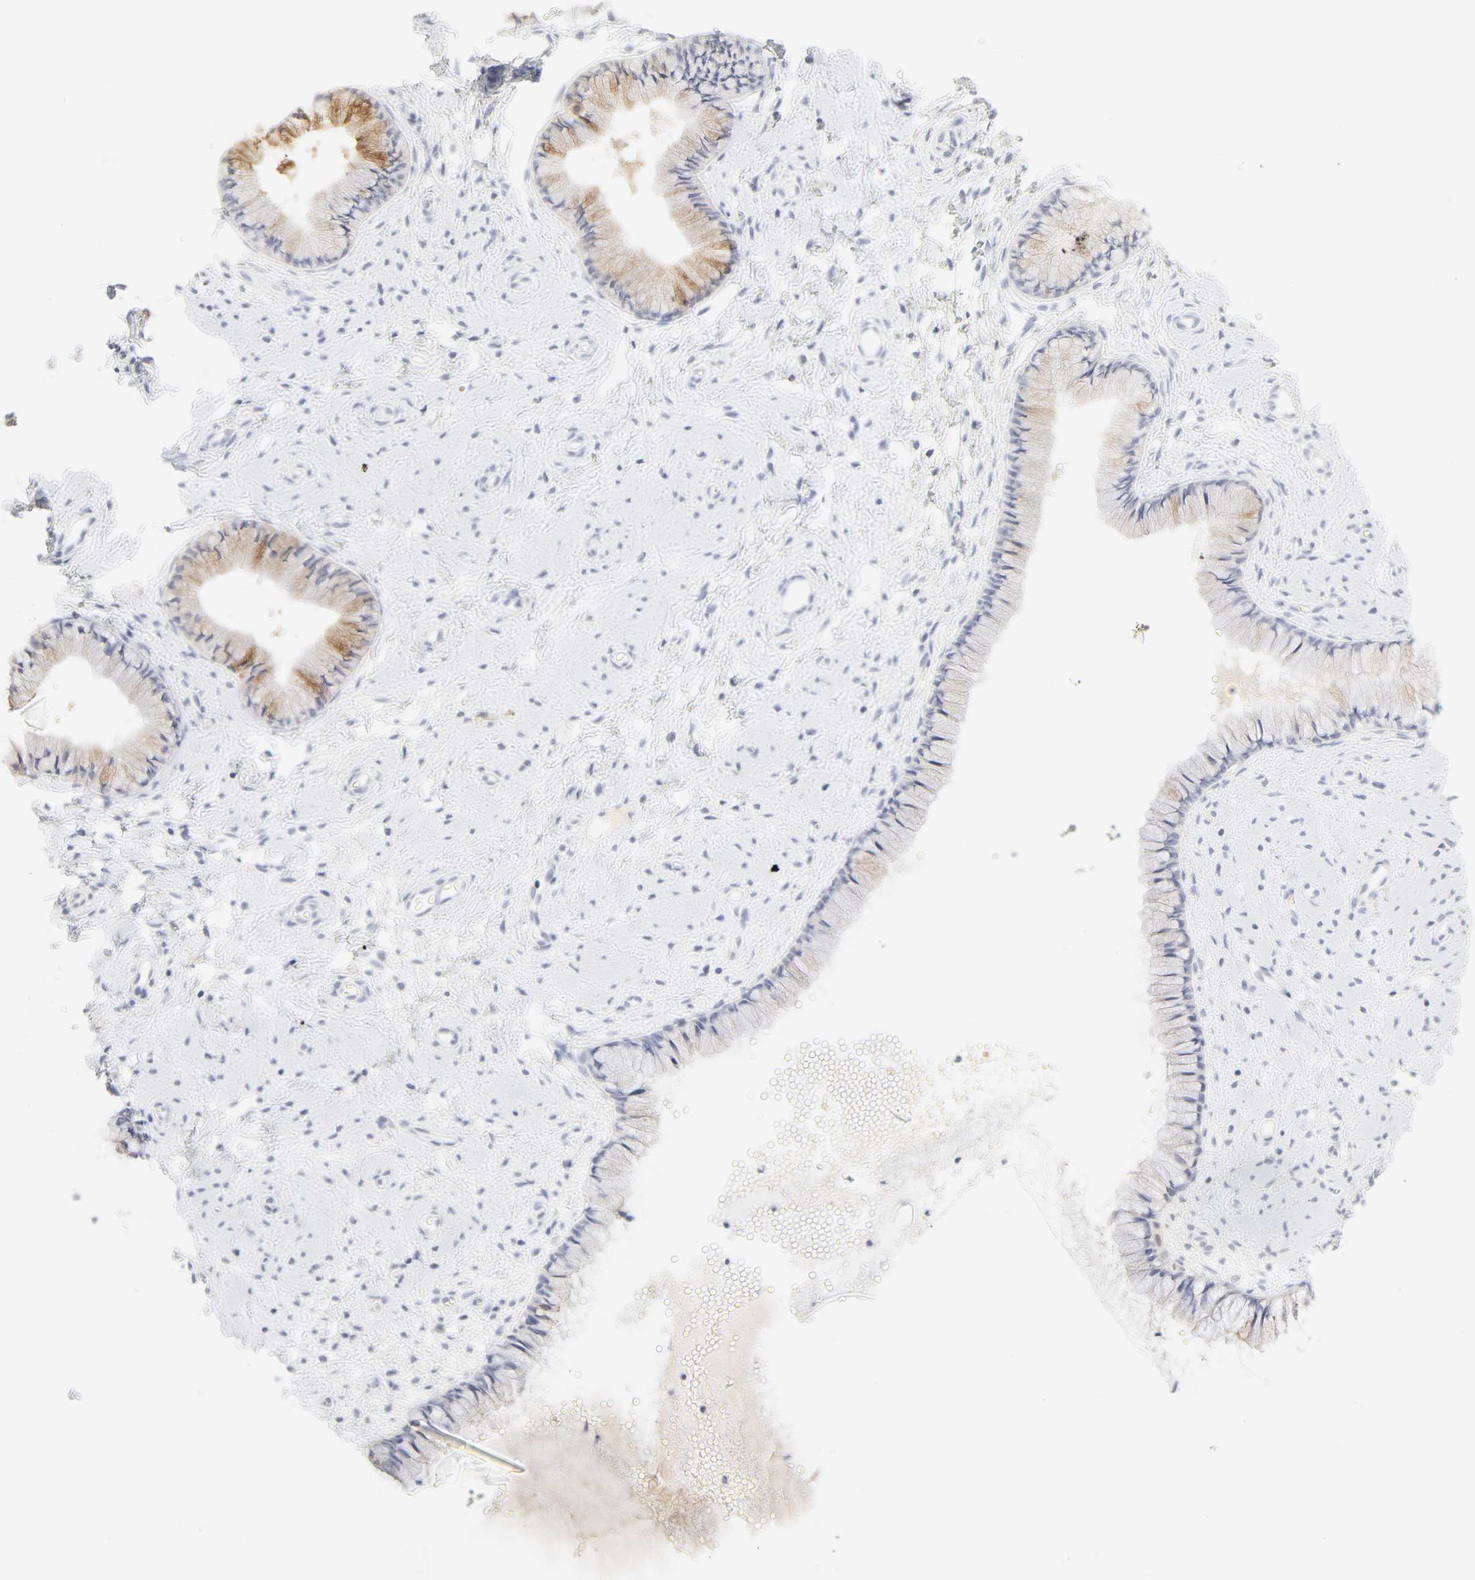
{"staining": {"intensity": "moderate", "quantity": "25%-75%", "location": "cytoplasmic/membranous"}, "tissue": "cervix", "cell_type": "Glandular cells", "image_type": "normal", "snomed": [{"axis": "morphology", "description": "Normal tissue, NOS"}, {"axis": "topography", "description": "Cervix"}], "caption": "Glandular cells demonstrate medium levels of moderate cytoplasmic/membranous expression in about 25%-75% of cells in unremarkable cervix. (brown staining indicates protein expression, while blue staining denotes nuclei).", "gene": "FCGBP", "patient": {"sex": "female", "age": 46}}